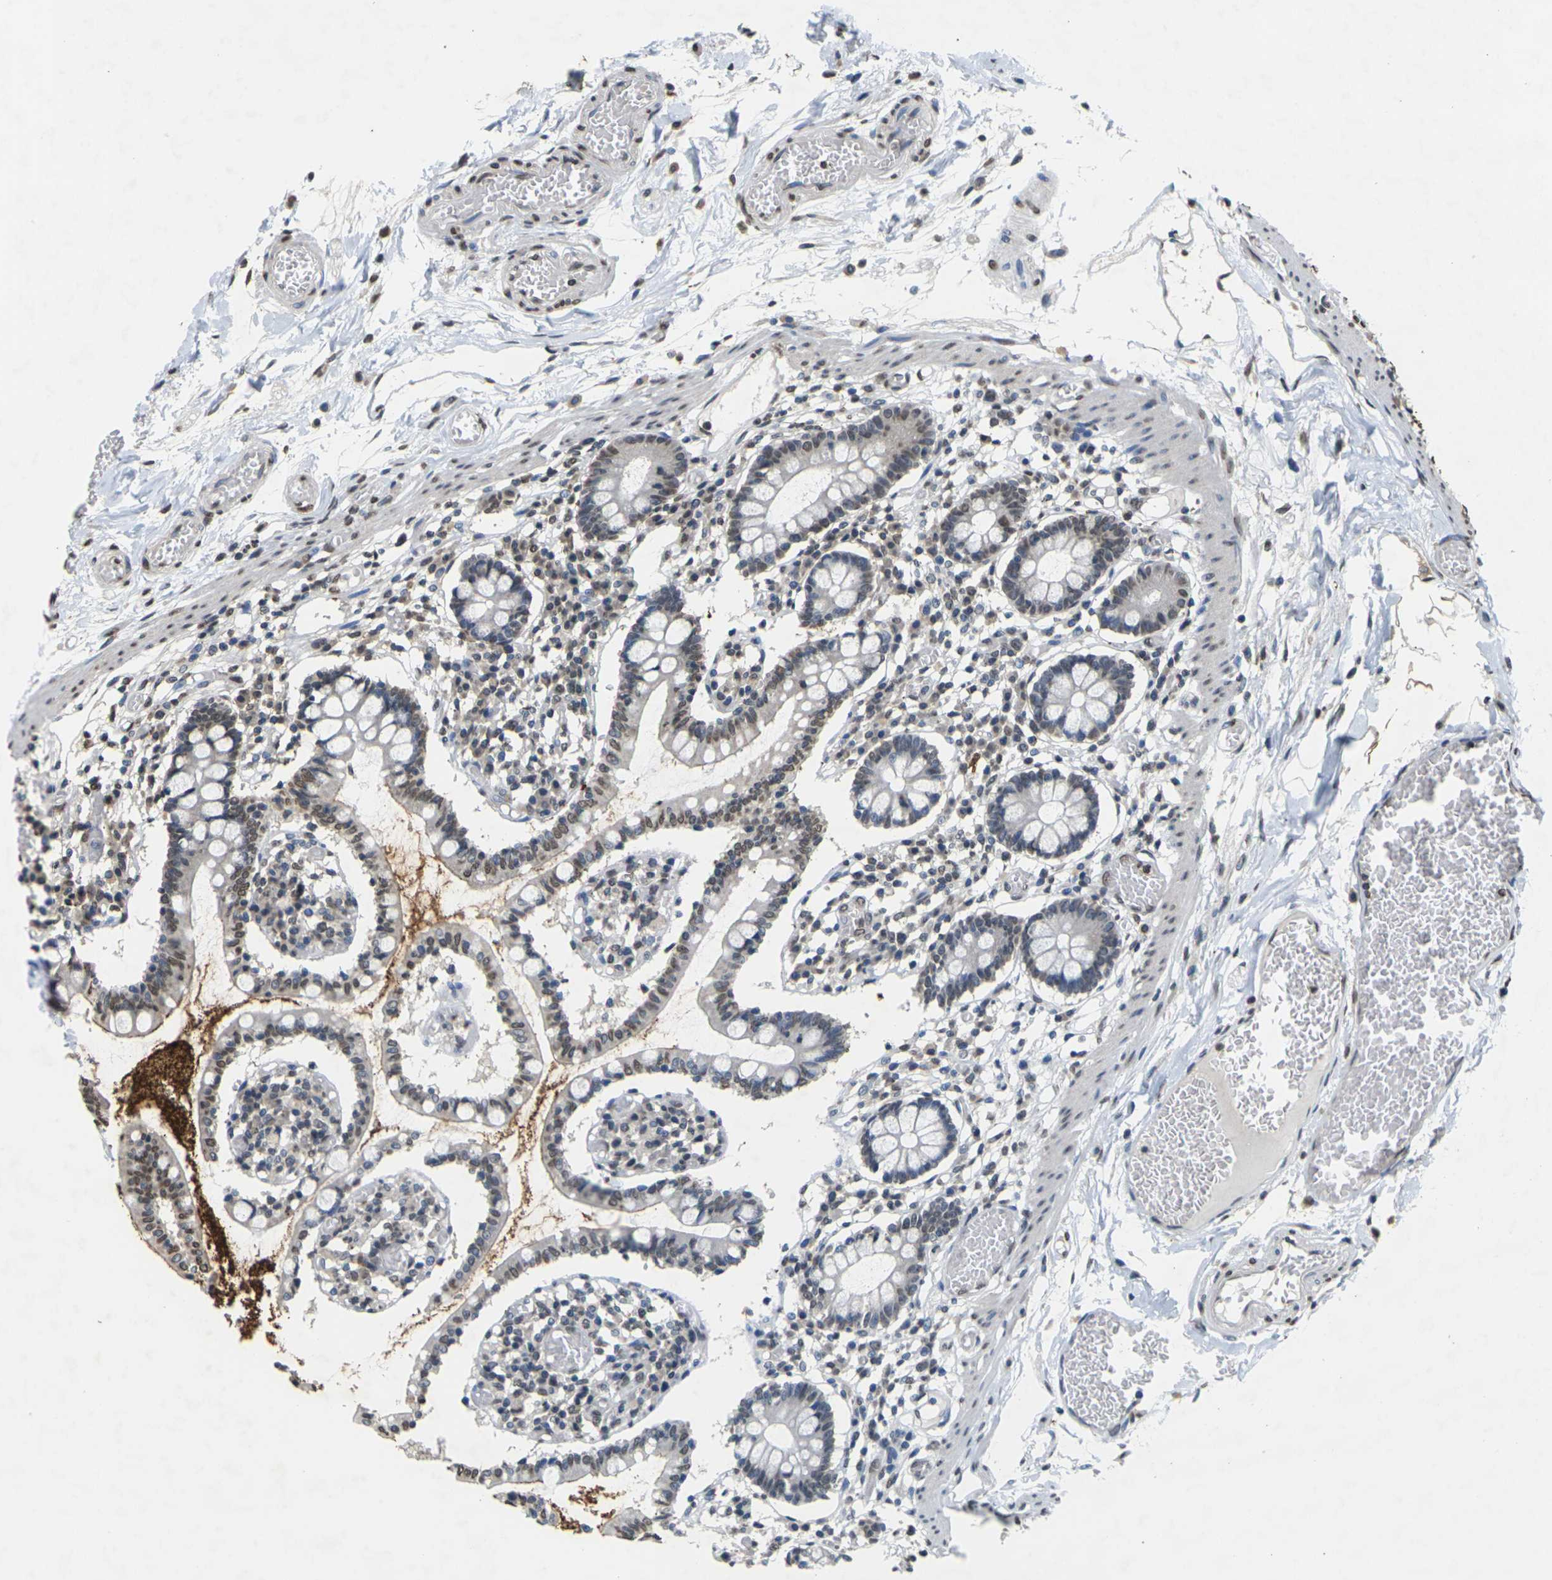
{"staining": {"intensity": "moderate", "quantity": "25%-75%", "location": "nuclear"}, "tissue": "small intestine", "cell_type": "Glandular cells", "image_type": "normal", "snomed": [{"axis": "morphology", "description": "Normal tissue, NOS"}, {"axis": "topography", "description": "Small intestine"}], "caption": "IHC image of benign human small intestine stained for a protein (brown), which displays medium levels of moderate nuclear positivity in approximately 25%-75% of glandular cells.", "gene": "EMSY", "patient": {"sex": "female", "age": 61}}